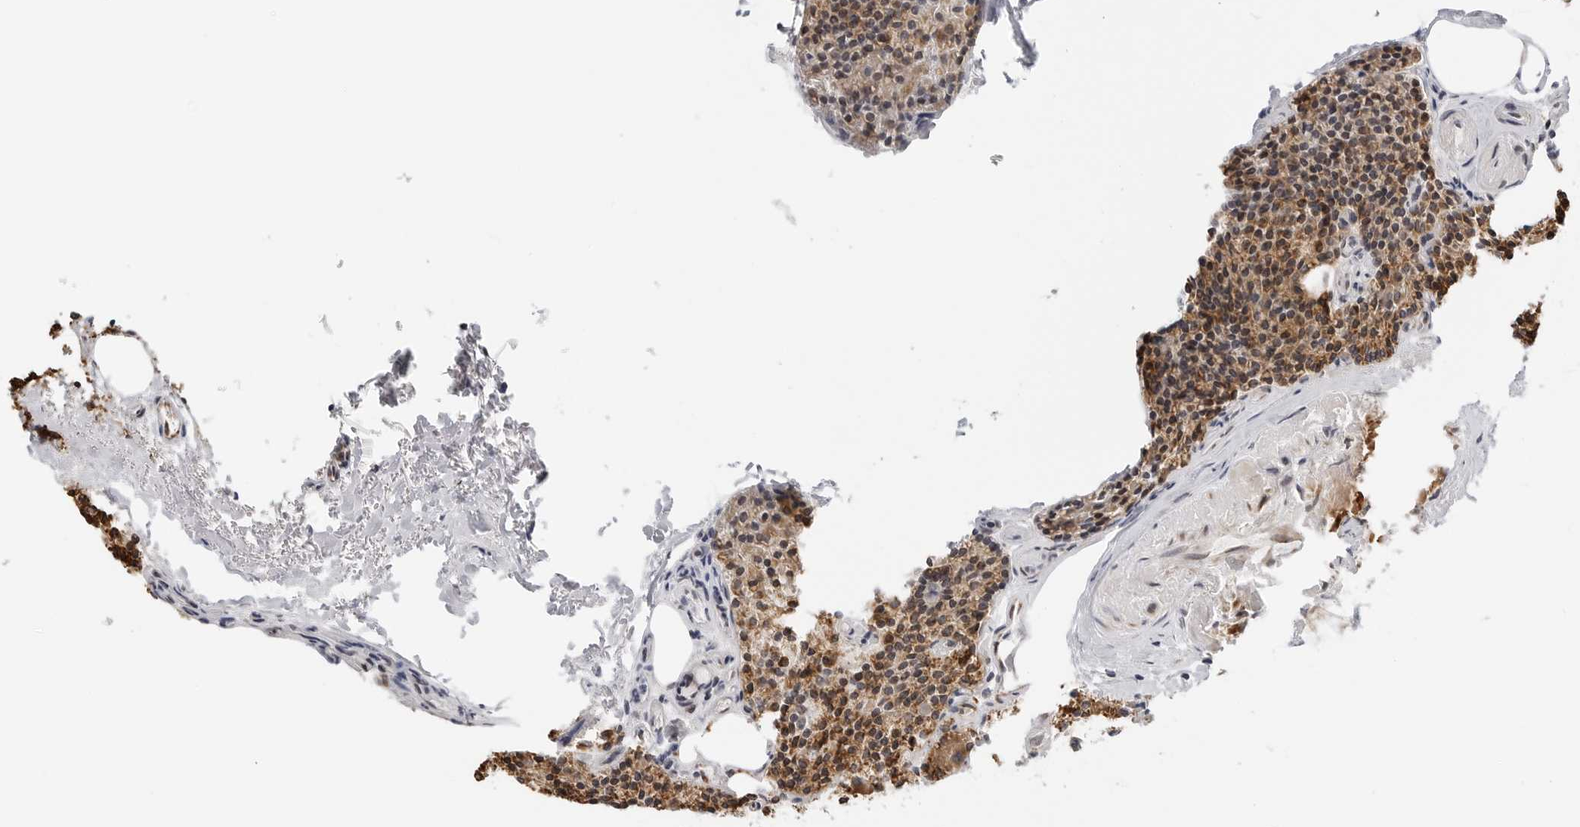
{"staining": {"intensity": "moderate", "quantity": ">75%", "location": "cytoplasmic/membranous"}, "tissue": "parathyroid gland", "cell_type": "Glandular cells", "image_type": "normal", "snomed": [{"axis": "morphology", "description": "Normal tissue, NOS"}, {"axis": "topography", "description": "Parathyroid gland"}], "caption": "Brown immunohistochemical staining in normal parathyroid gland reveals moderate cytoplasmic/membranous positivity in approximately >75% of glandular cells.", "gene": "PEX2", "patient": {"sex": "female", "age": 71}}